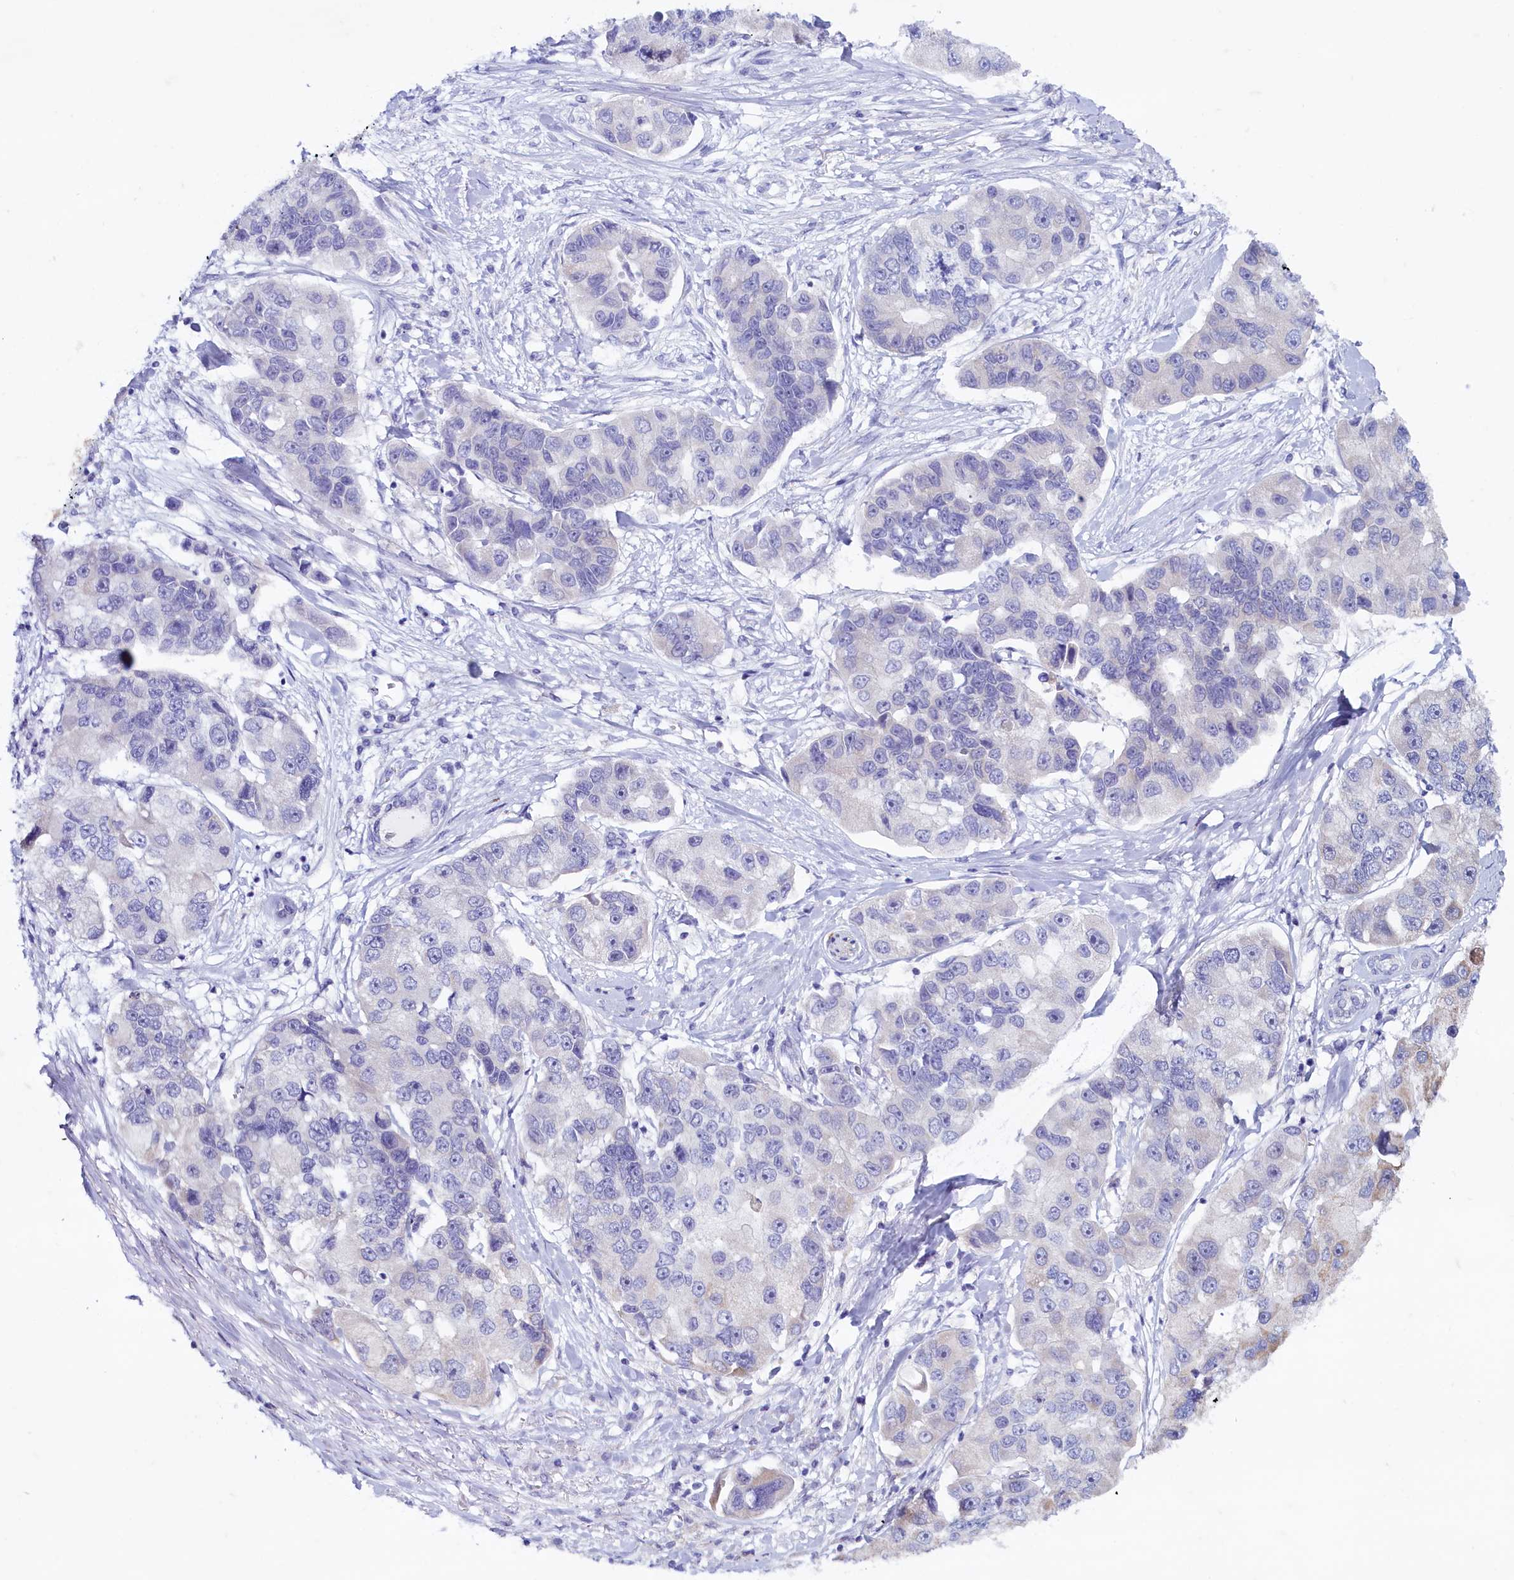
{"staining": {"intensity": "negative", "quantity": "none", "location": "none"}, "tissue": "lung cancer", "cell_type": "Tumor cells", "image_type": "cancer", "snomed": [{"axis": "morphology", "description": "Adenocarcinoma, NOS"}, {"axis": "topography", "description": "Lung"}], "caption": "IHC micrograph of human adenocarcinoma (lung) stained for a protein (brown), which displays no positivity in tumor cells.", "gene": "MAP1LC3A", "patient": {"sex": "female", "age": 54}}